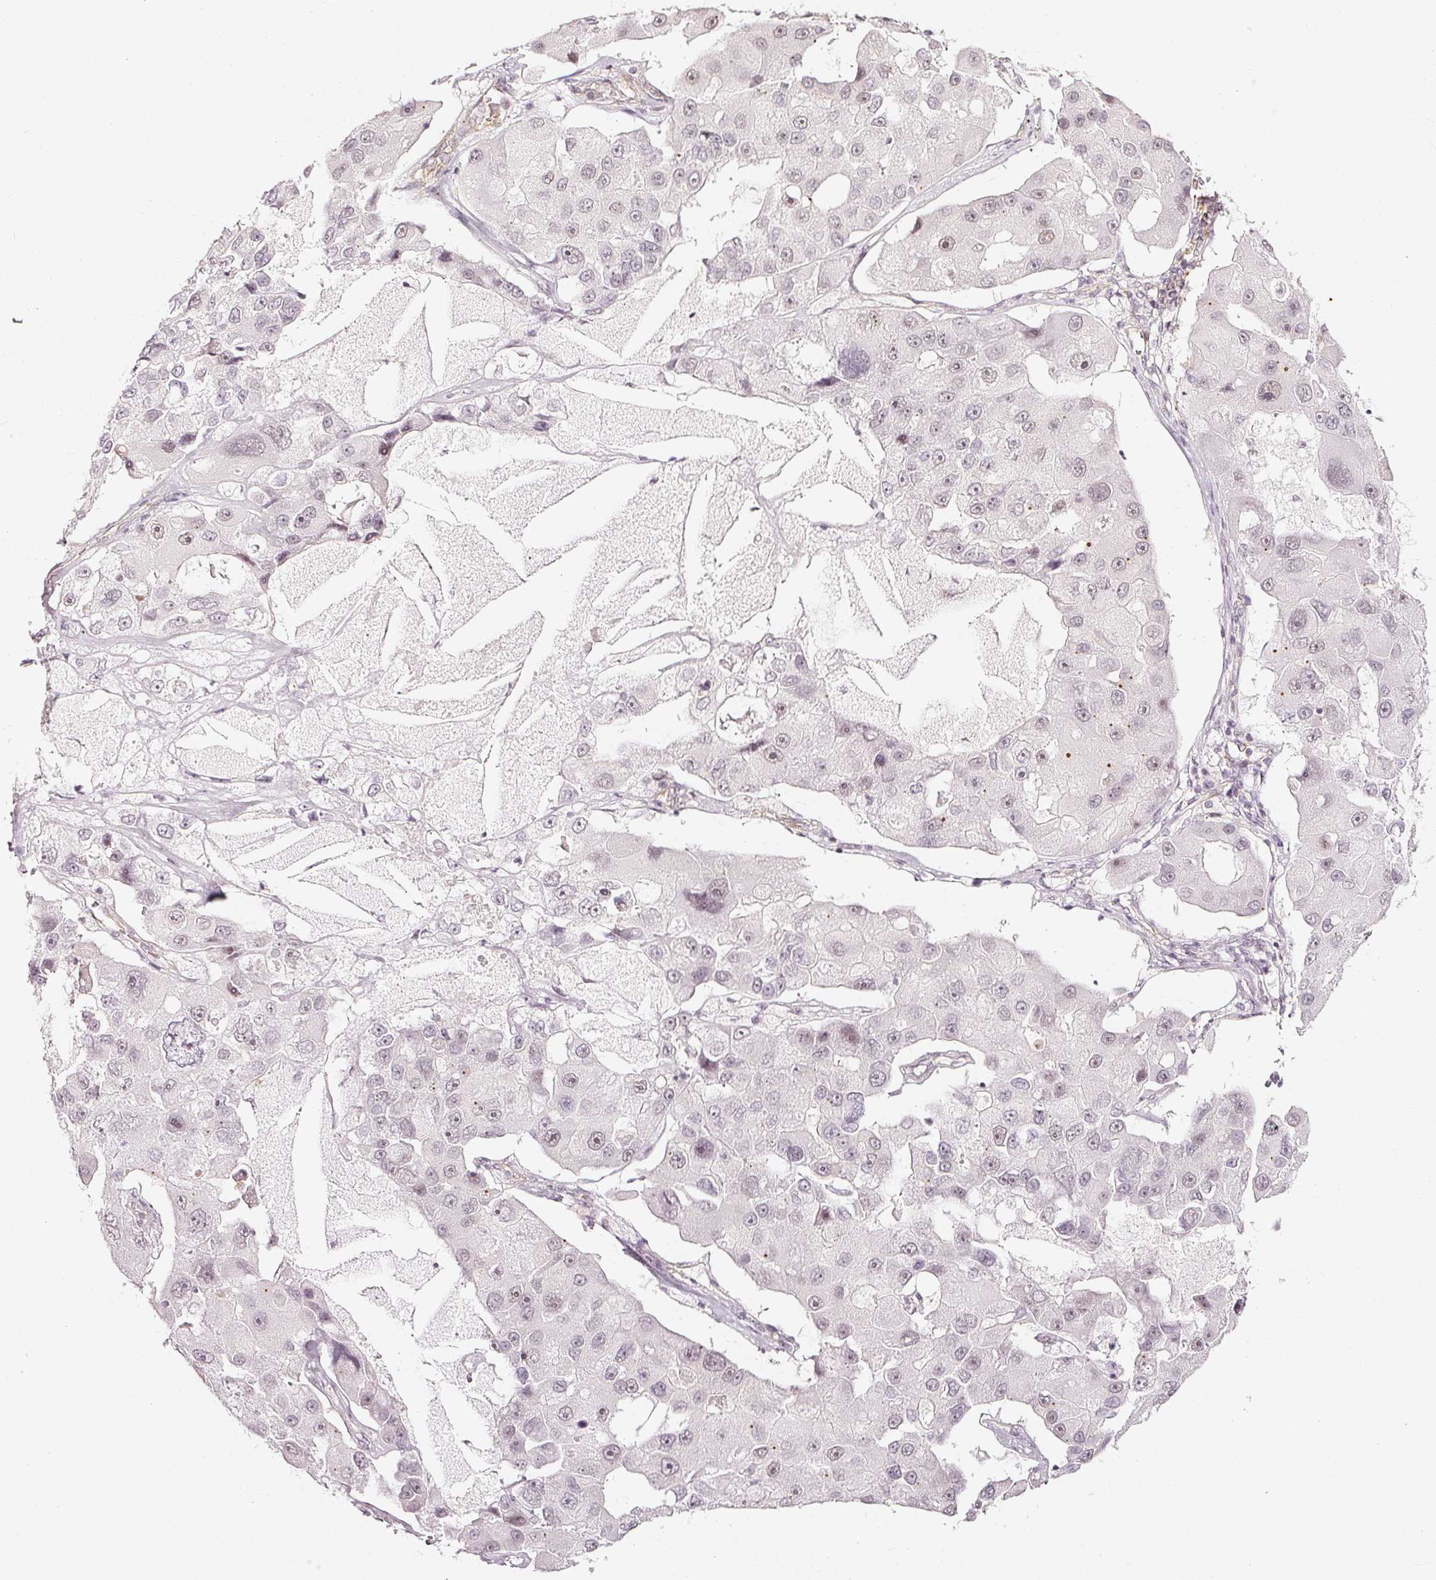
{"staining": {"intensity": "negative", "quantity": "none", "location": "none"}, "tissue": "lung cancer", "cell_type": "Tumor cells", "image_type": "cancer", "snomed": [{"axis": "morphology", "description": "Adenocarcinoma, NOS"}, {"axis": "topography", "description": "Lung"}], "caption": "High power microscopy micrograph of an IHC histopathology image of lung adenocarcinoma, revealing no significant staining in tumor cells. (Stains: DAB (3,3'-diaminobenzidine) IHC with hematoxylin counter stain, Microscopy: brightfield microscopy at high magnification).", "gene": "DRD2", "patient": {"sex": "female", "age": 54}}